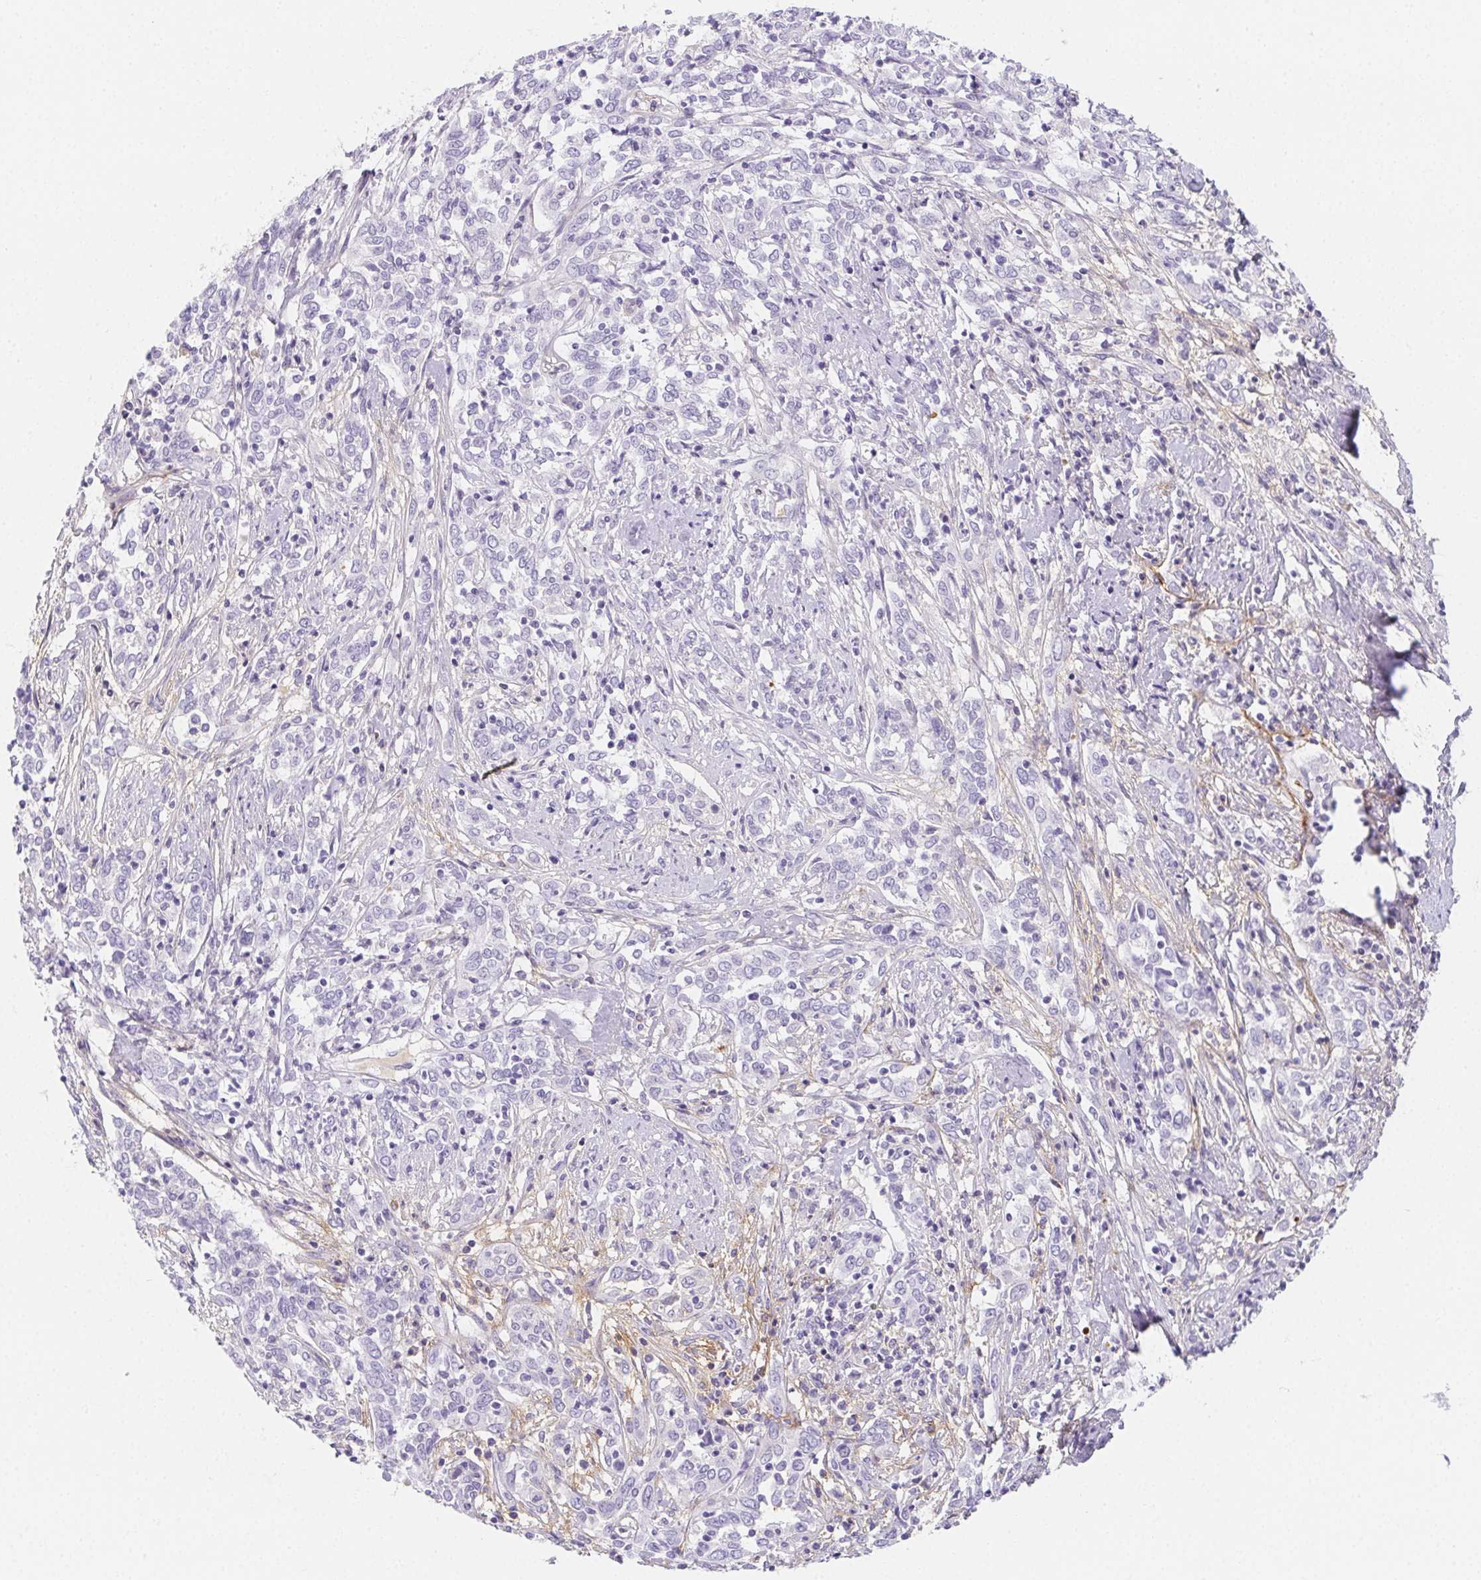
{"staining": {"intensity": "negative", "quantity": "none", "location": "none"}, "tissue": "cervical cancer", "cell_type": "Tumor cells", "image_type": "cancer", "snomed": [{"axis": "morphology", "description": "Adenocarcinoma, NOS"}, {"axis": "topography", "description": "Cervix"}], "caption": "This is an immunohistochemistry photomicrograph of human cervical cancer (adenocarcinoma). There is no positivity in tumor cells.", "gene": "ITIH2", "patient": {"sex": "female", "age": 40}}